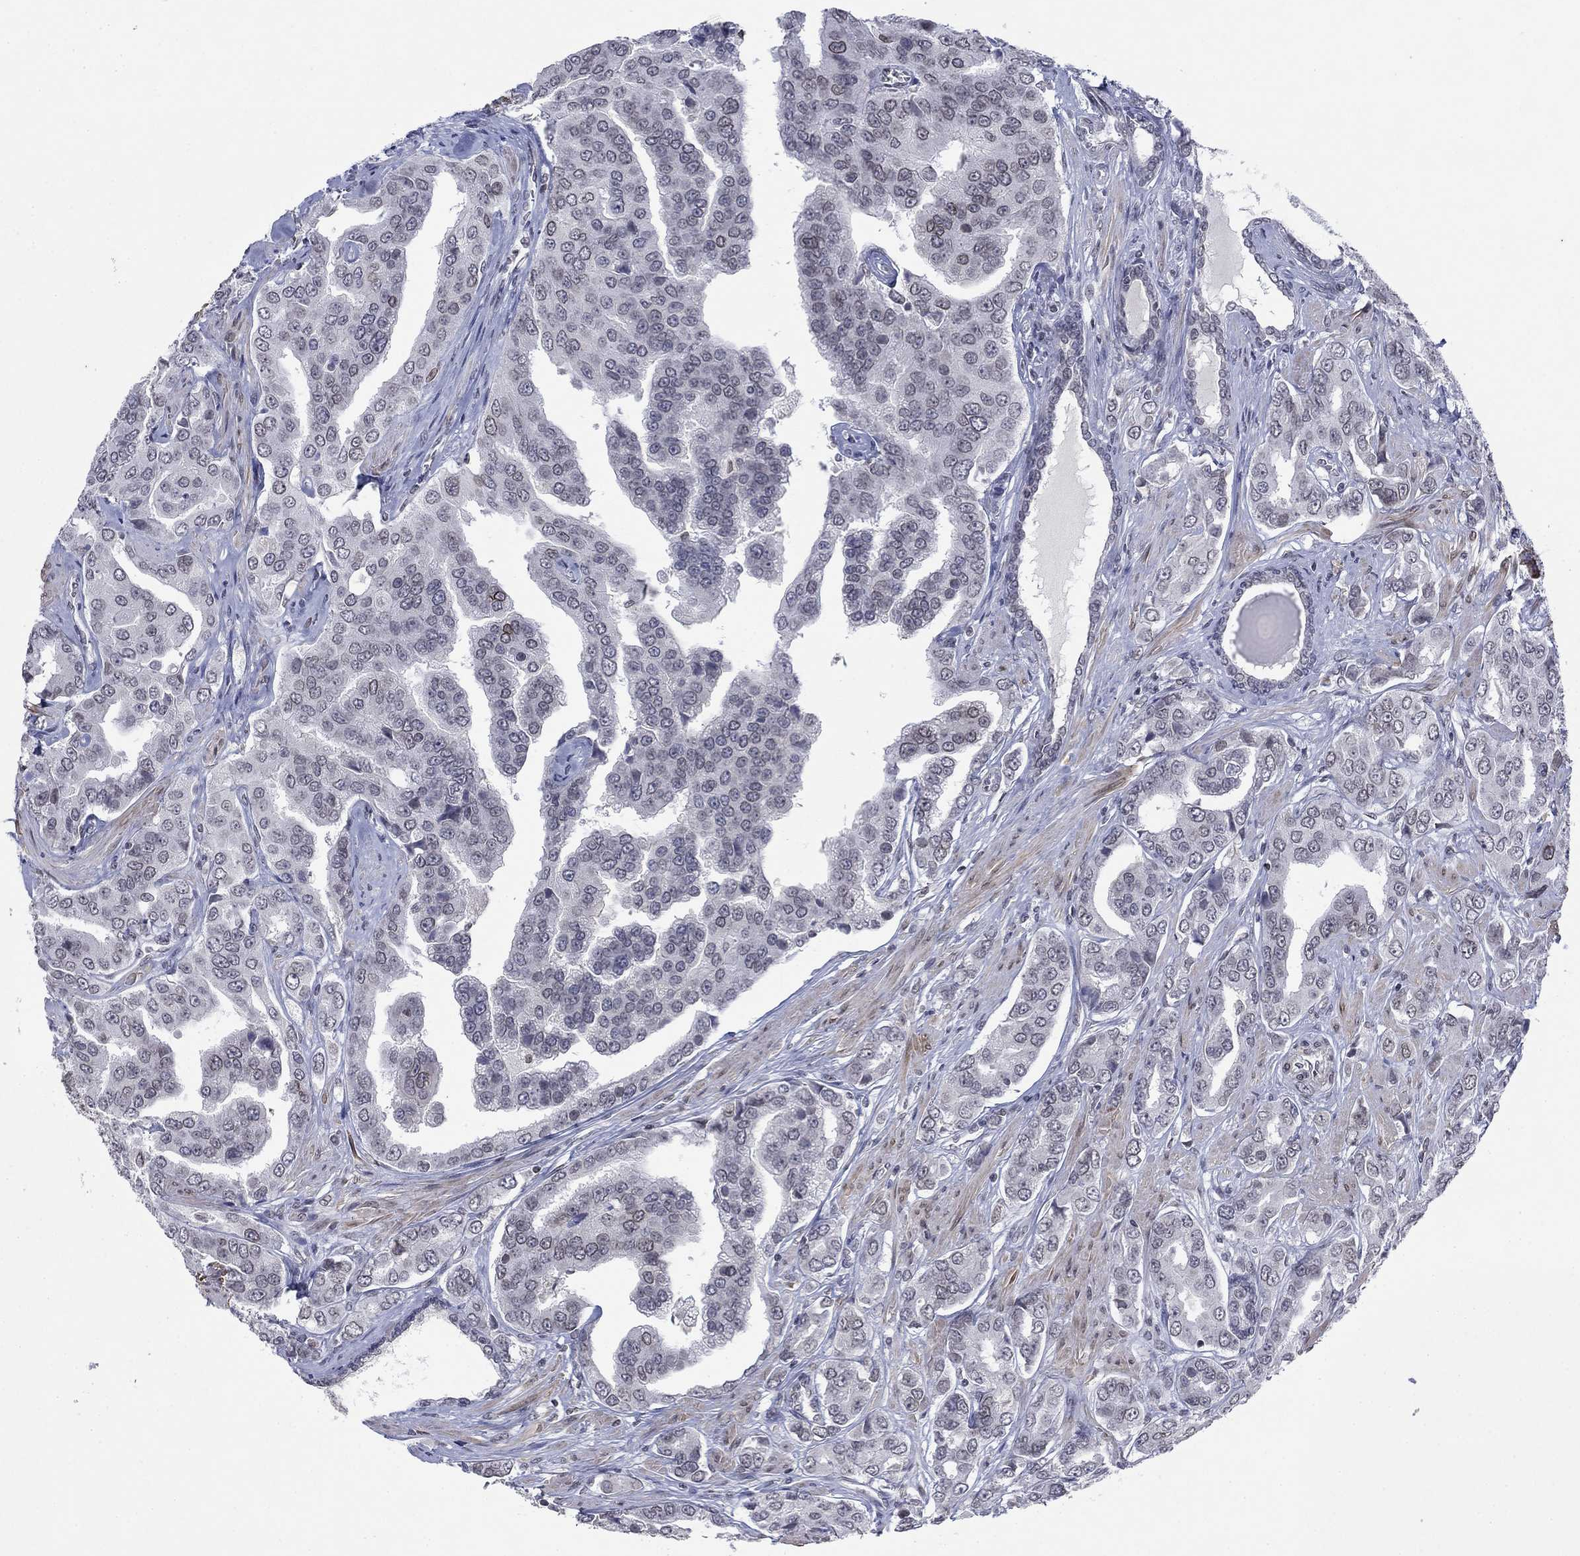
{"staining": {"intensity": "strong", "quantity": "<25%", "location": "cytoplasmic/membranous,nuclear"}, "tissue": "prostate cancer", "cell_type": "Tumor cells", "image_type": "cancer", "snomed": [{"axis": "morphology", "description": "Adenocarcinoma, NOS"}, {"axis": "topography", "description": "Prostate and seminal vesicle, NOS"}, {"axis": "topography", "description": "Prostate"}], "caption": "A histopathology image of prostate cancer (adenocarcinoma) stained for a protein shows strong cytoplasmic/membranous and nuclear brown staining in tumor cells. The protein is stained brown, and the nuclei are stained in blue (DAB (3,3'-diaminobenzidine) IHC with brightfield microscopy, high magnification).", "gene": "TOR1AIP1", "patient": {"sex": "male", "age": 69}}